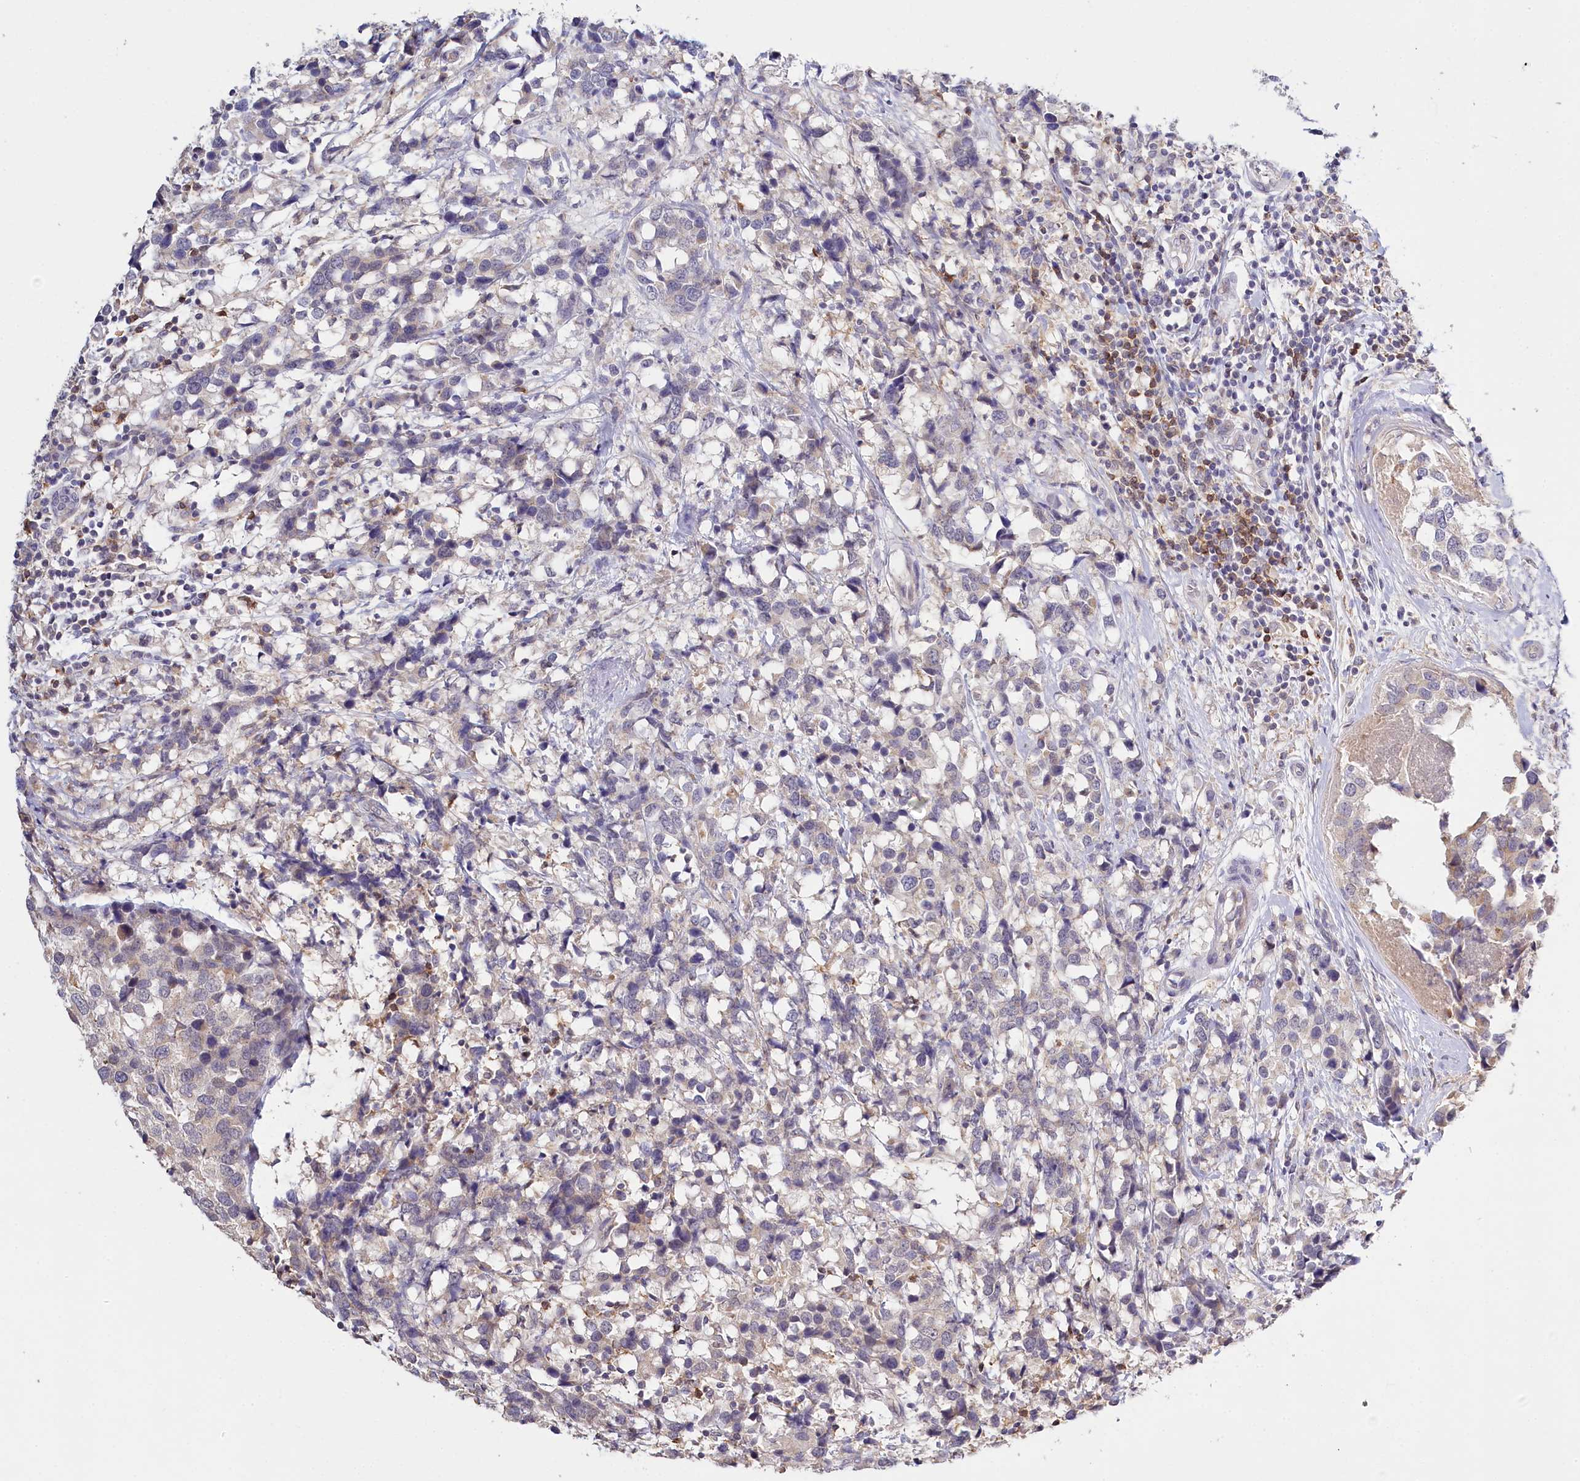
{"staining": {"intensity": "negative", "quantity": "none", "location": "none"}, "tissue": "breast cancer", "cell_type": "Tumor cells", "image_type": "cancer", "snomed": [{"axis": "morphology", "description": "Lobular carcinoma"}, {"axis": "topography", "description": "Breast"}], "caption": "High magnification brightfield microscopy of lobular carcinoma (breast) stained with DAB (brown) and counterstained with hematoxylin (blue): tumor cells show no significant staining.", "gene": "DAPK1", "patient": {"sex": "female", "age": 59}}